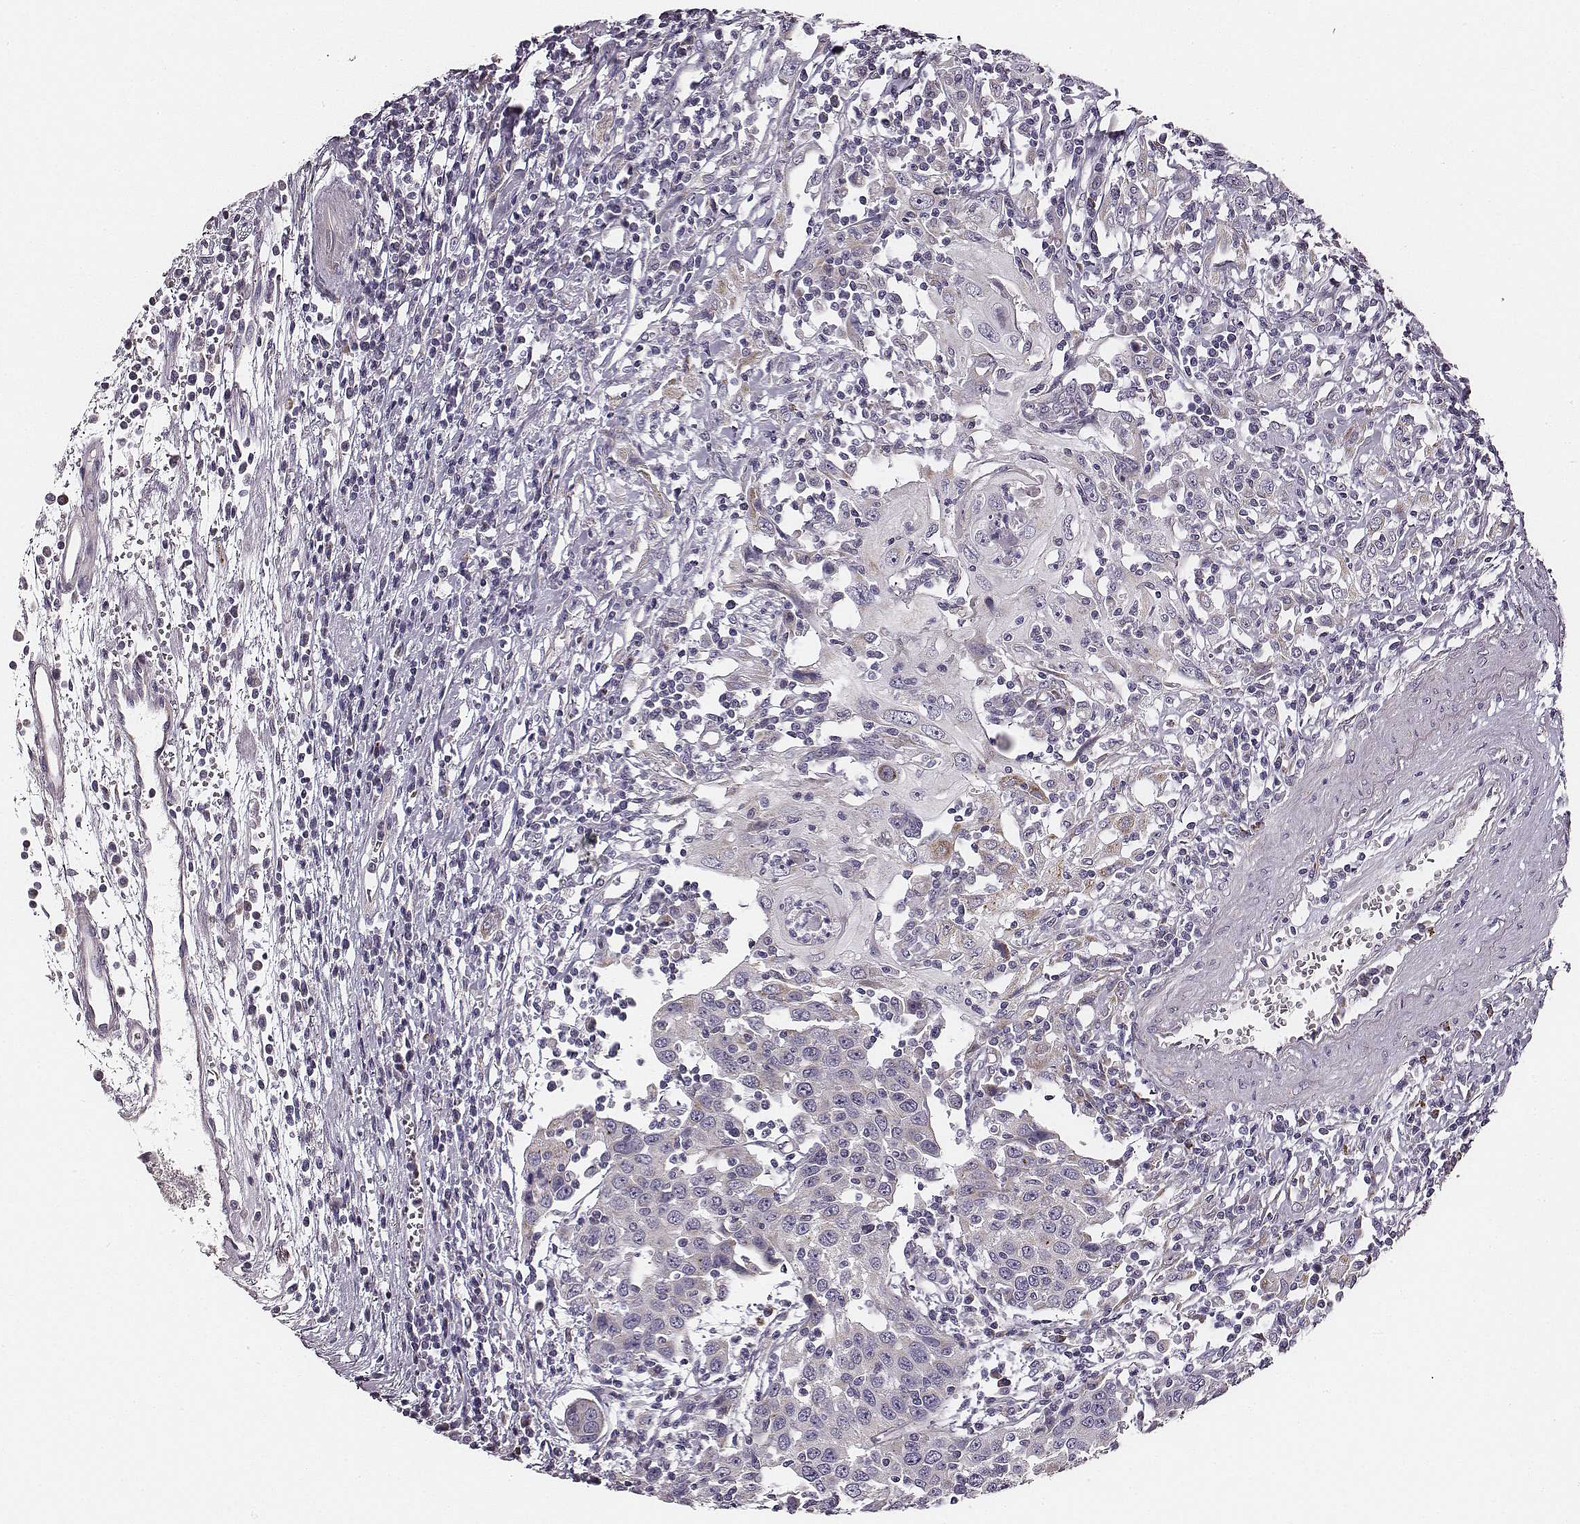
{"staining": {"intensity": "moderate", "quantity": "<25%", "location": "cytoplasmic/membranous"}, "tissue": "urothelial cancer", "cell_type": "Tumor cells", "image_type": "cancer", "snomed": [{"axis": "morphology", "description": "Urothelial carcinoma, High grade"}, {"axis": "topography", "description": "Urinary bladder"}], "caption": "Urothelial cancer stained for a protein demonstrates moderate cytoplasmic/membranous positivity in tumor cells.", "gene": "UBL4B", "patient": {"sex": "female", "age": 85}}